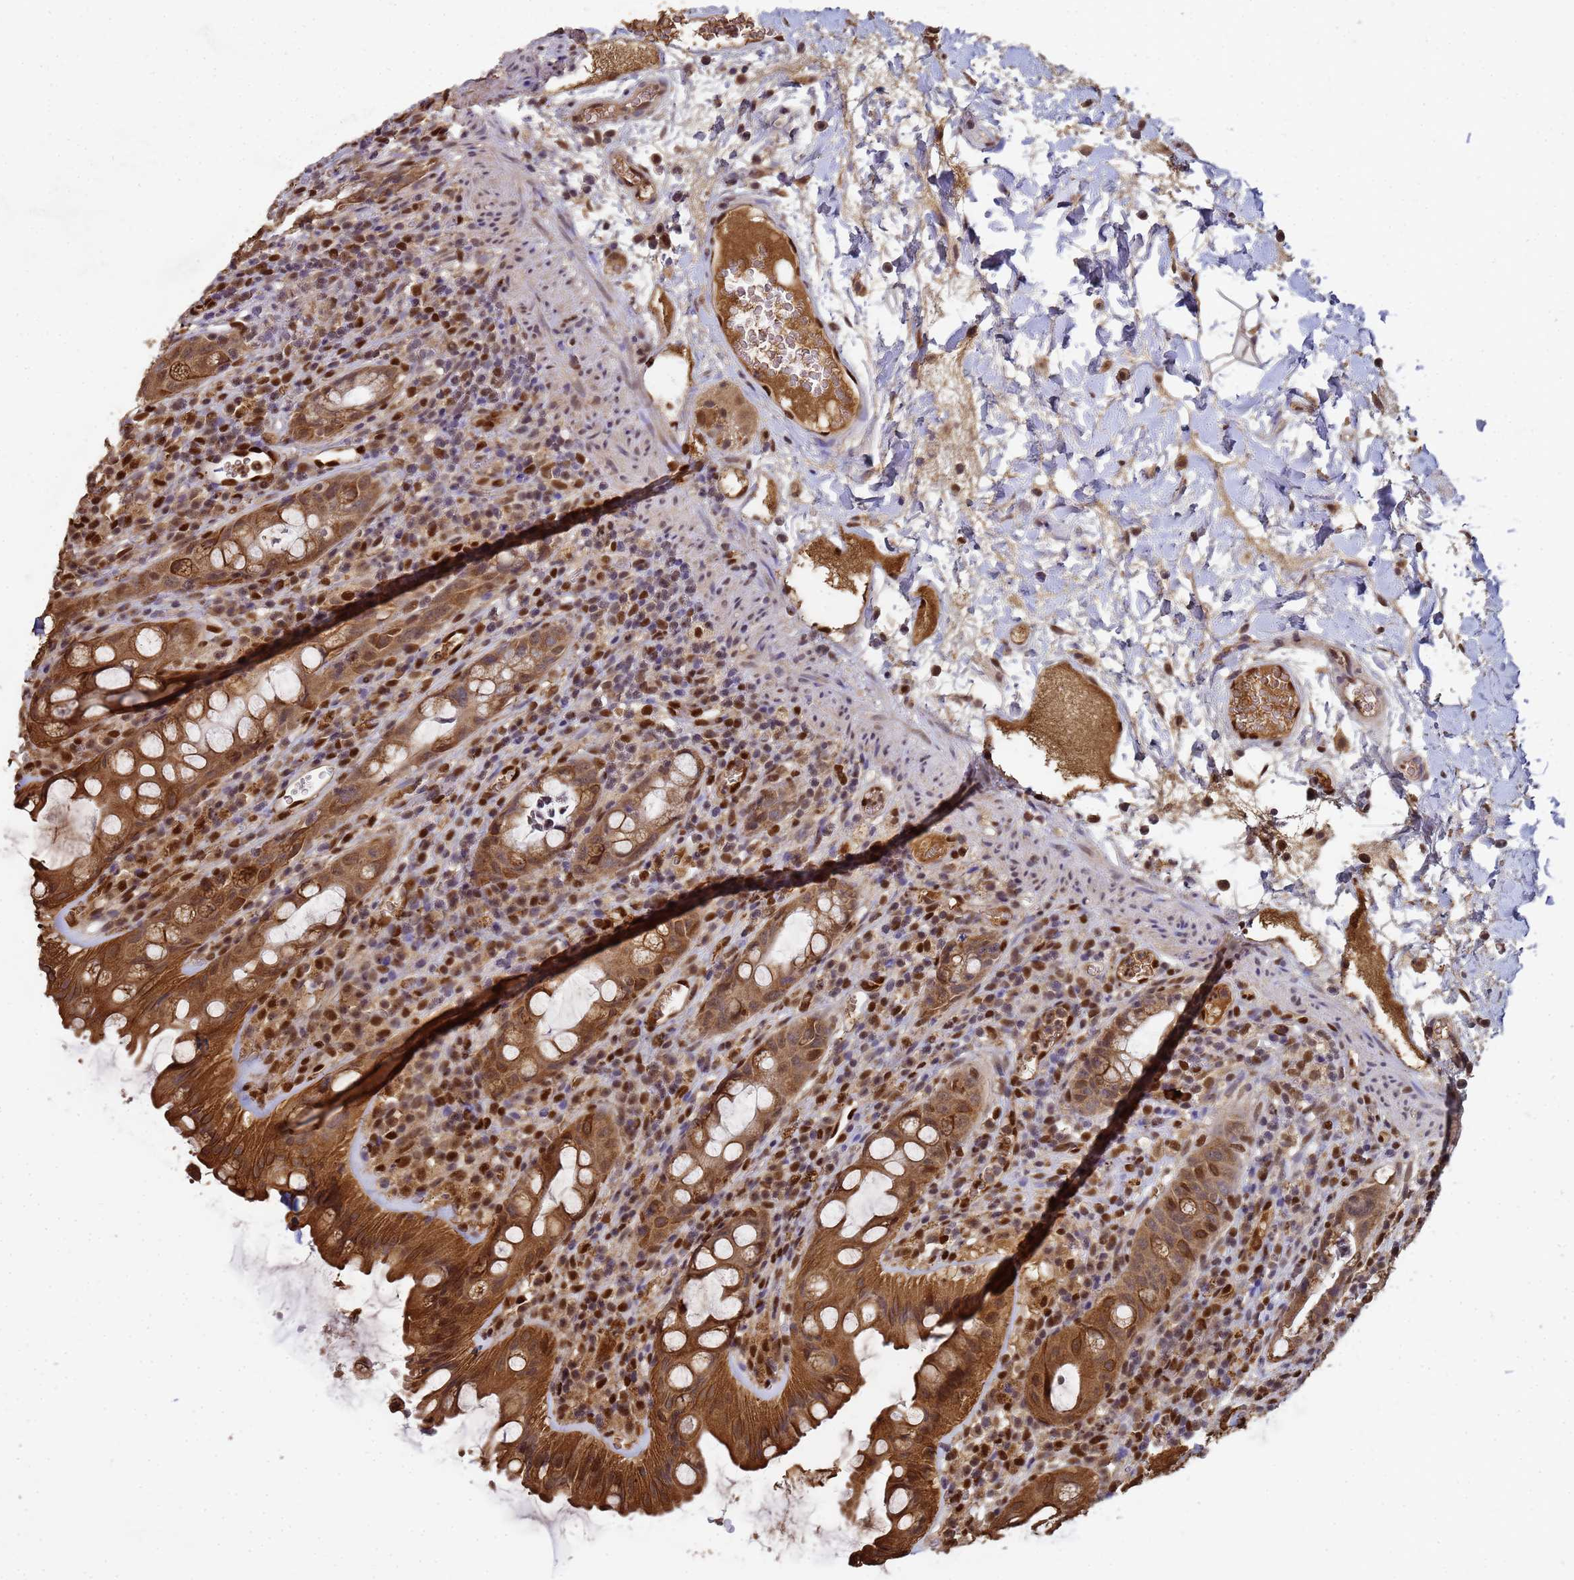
{"staining": {"intensity": "strong", "quantity": ">75%", "location": "cytoplasmic/membranous"}, "tissue": "rectum", "cell_type": "Glandular cells", "image_type": "normal", "snomed": [{"axis": "morphology", "description": "Normal tissue, NOS"}, {"axis": "topography", "description": "Rectum"}], "caption": "Glandular cells reveal high levels of strong cytoplasmic/membranous positivity in about >75% of cells in unremarkable rectum. The staining was performed using DAB (3,3'-diaminobenzidine), with brown indicating positive protein expression. Nuclei are stained blue with hematoxylin.", "gene": "SECISBP2", "patient": {"sex": "female", "age": 57}}